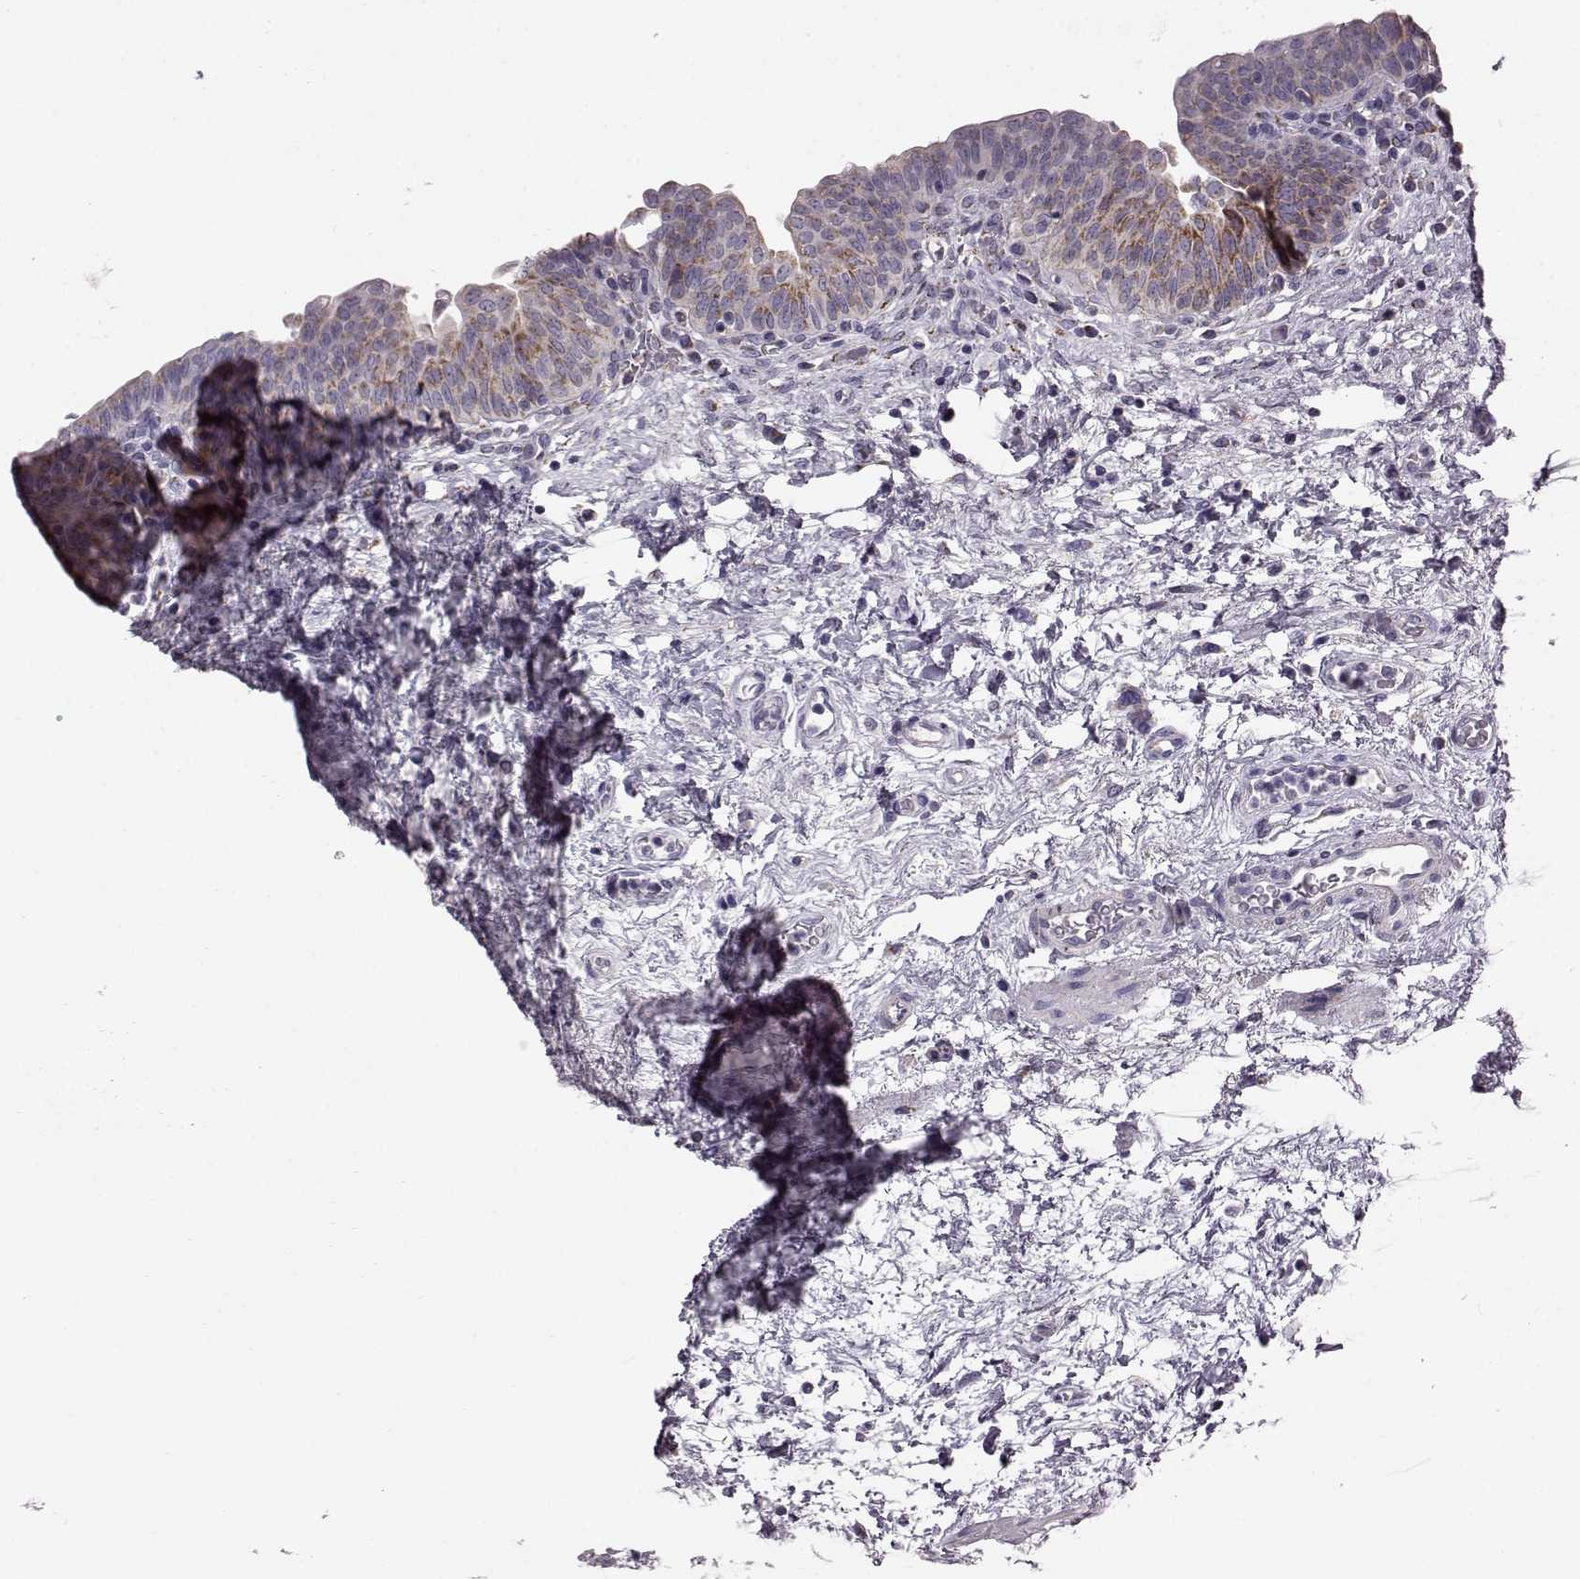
{"staining": {"intensity": "moderate", "quantity": ">75%", "location": "cytoplasmic/membranous"}, "tissue": "urinary bladder", "cell_type": "Urothelial cells", "image_type": "normal", "snomed": [{"axis": "morphology", "description": "Normal tissue, NOS"}, {"axis": "topography", "description": "Urinary bladder"}], "caption": "This is a histology image of immunohistochemistry (IHC) staining of normal urinary bladder, which shows moderate staining in the cytoplasmic/membranous of urothelial cells.", "gene": "ATP5MF", "patient": {"sex": "male", "age": 69}}